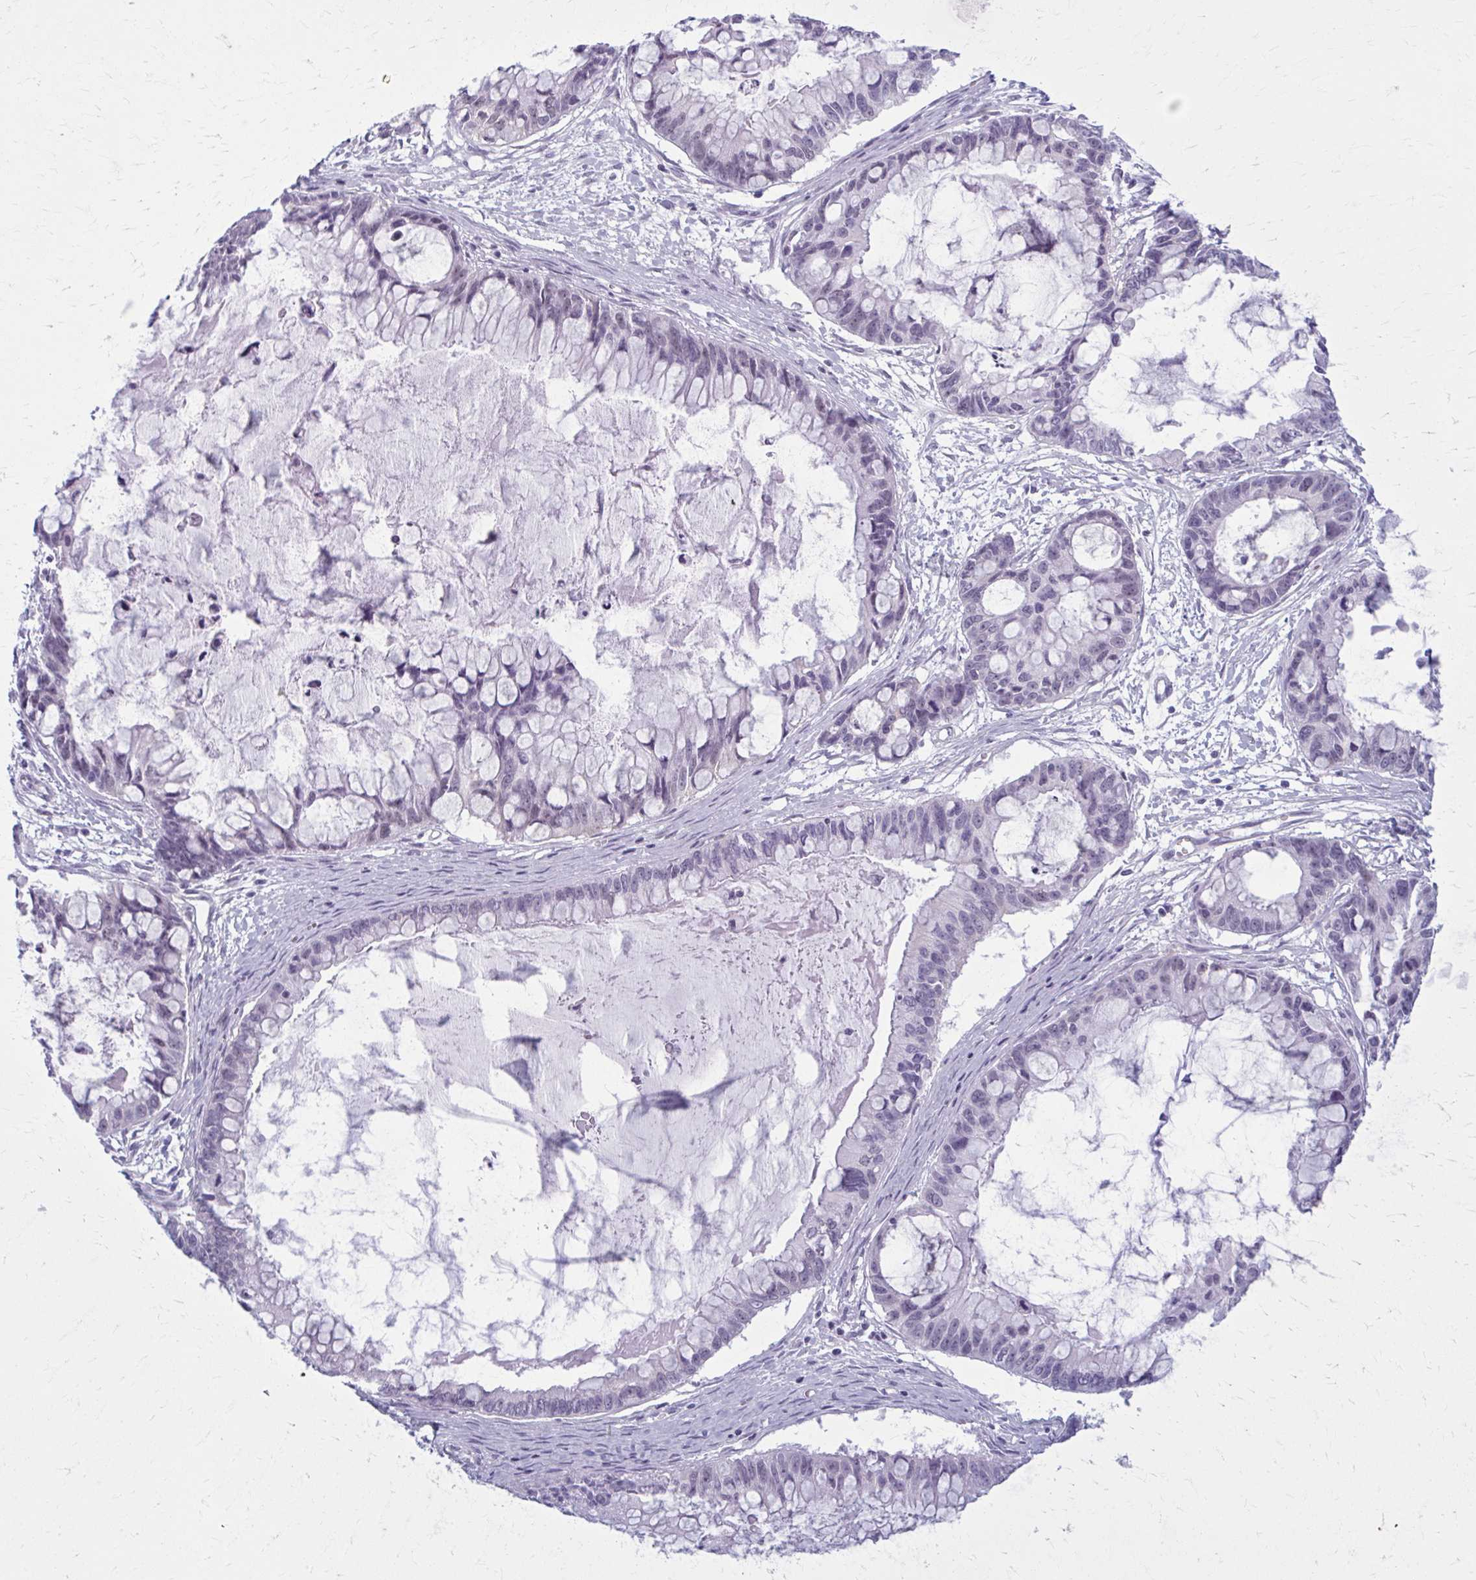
{"staining": {"intensity": "negative", "quantity": "none", "location": "none"}, "tissue": "ovarian cancer", "cell_type": "Tumor cells", "image_type": "cancer", "snomed": [{"axis": "morphology", "description": "Cystadenocarcinoma, mucinous, NOS"}, {"axis": "topography", "description": "Ovary"}], "caption": "DAB immunohistochemical staining of ovarian mucinous cystadenocarcinoma exhibits no significant positivity in tumor cells. (DAB (3,3'-diaminobenzidine) IHC visualized using brightfield microscopy, high magnification).", "gene": "NUMBL", "patient": {"sex": "female", "age": 63}}